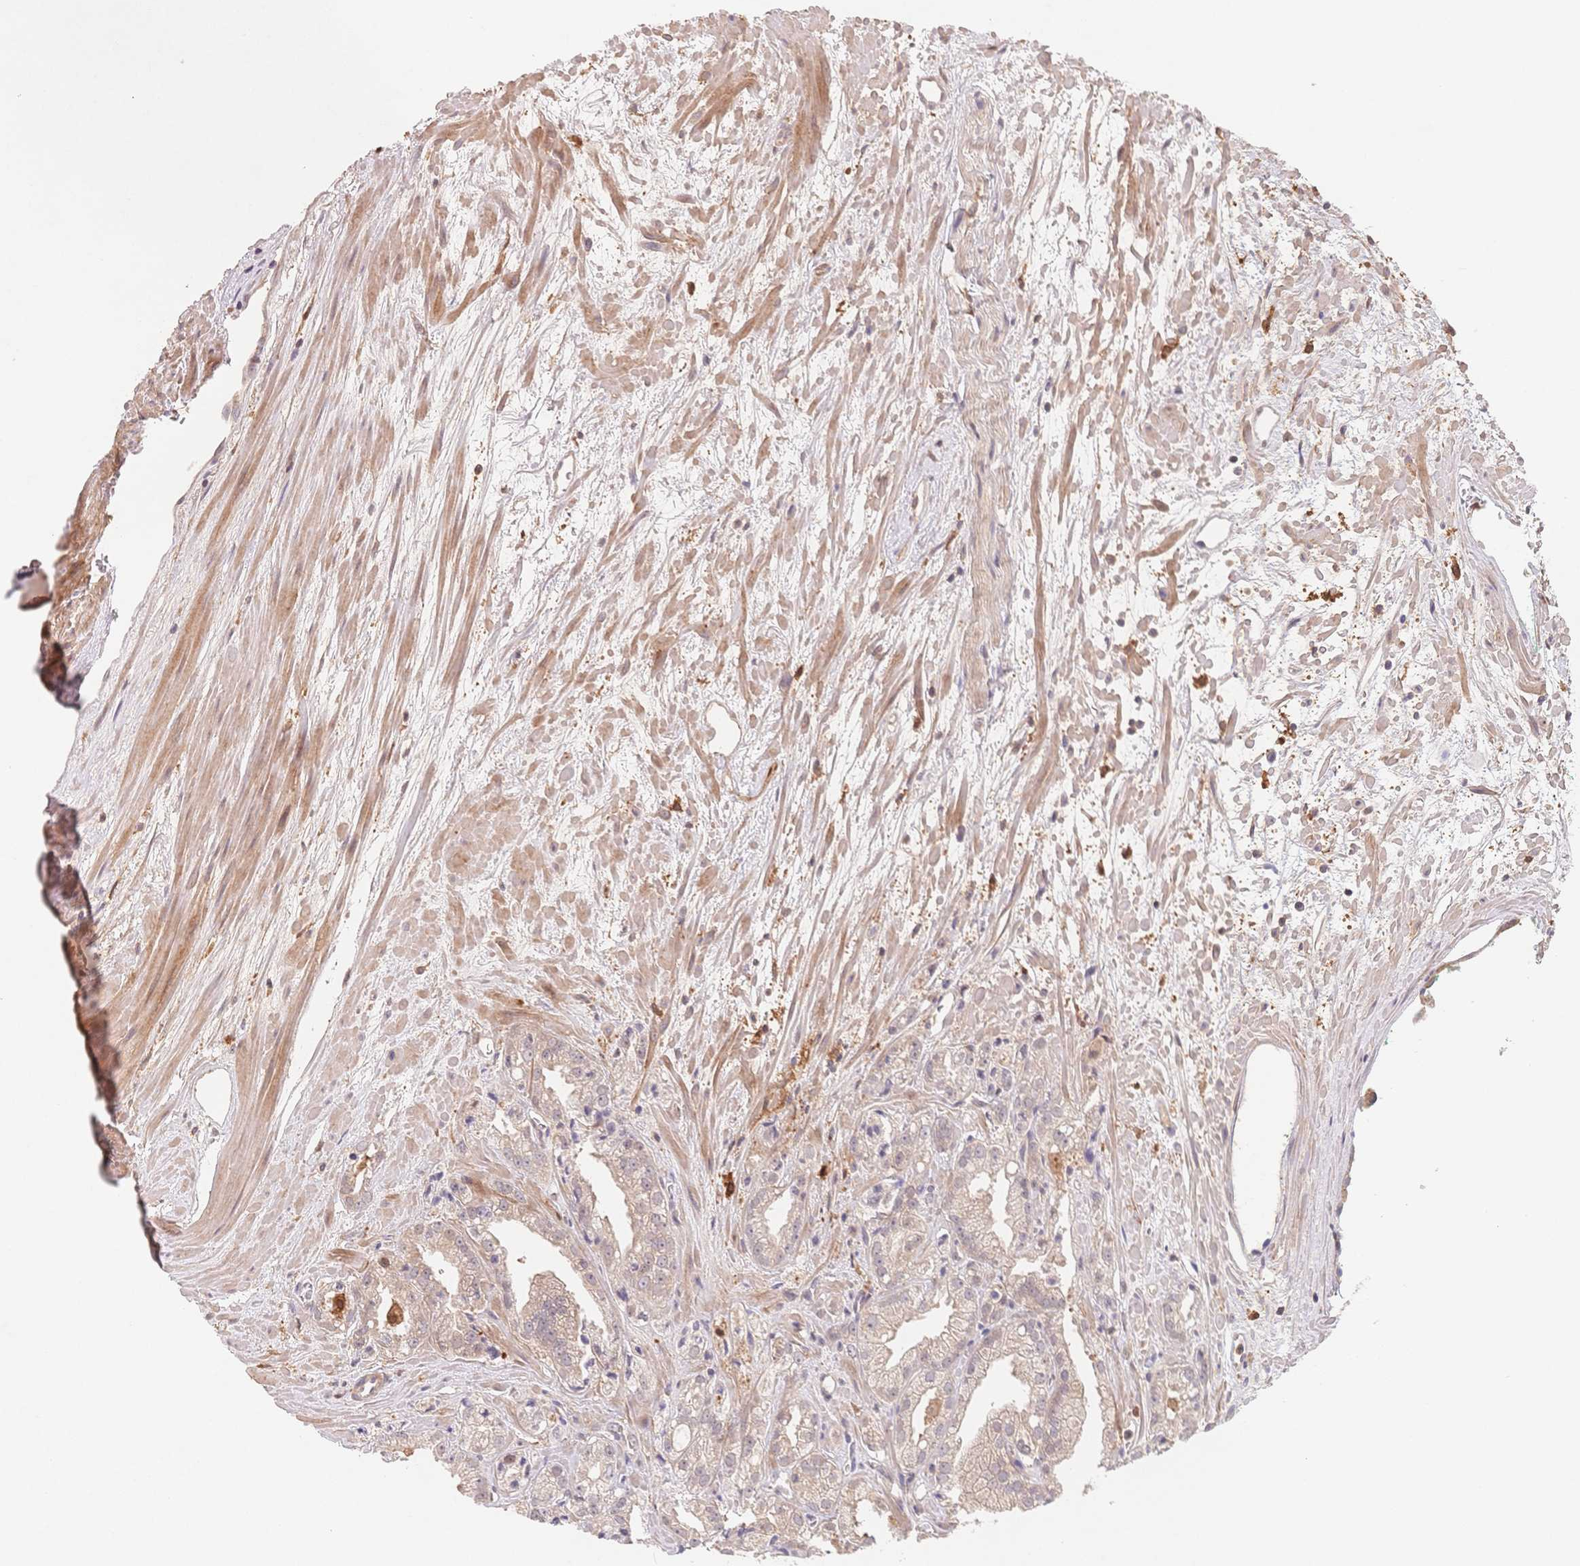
{"staining": {"intensity": "negative", "quantity": "none", "location": "none"}, "tissue": "prostate cancer", "cell_type": "Tumor cells", "image_type": "cancer", "snomed": [{"axis": "morphology", "description": "Adenocarcinoma, High grade"}, {"axis": "topography", "description": "Prostate"}], "caption": "Immunohistochemistry of human prostate high-grade adenocarcinoma reveals no expression in tumor cells. Nuclei are stained in blue.", "gene": "C12orf75", "patient": {"sex": "male", "age": 68}}